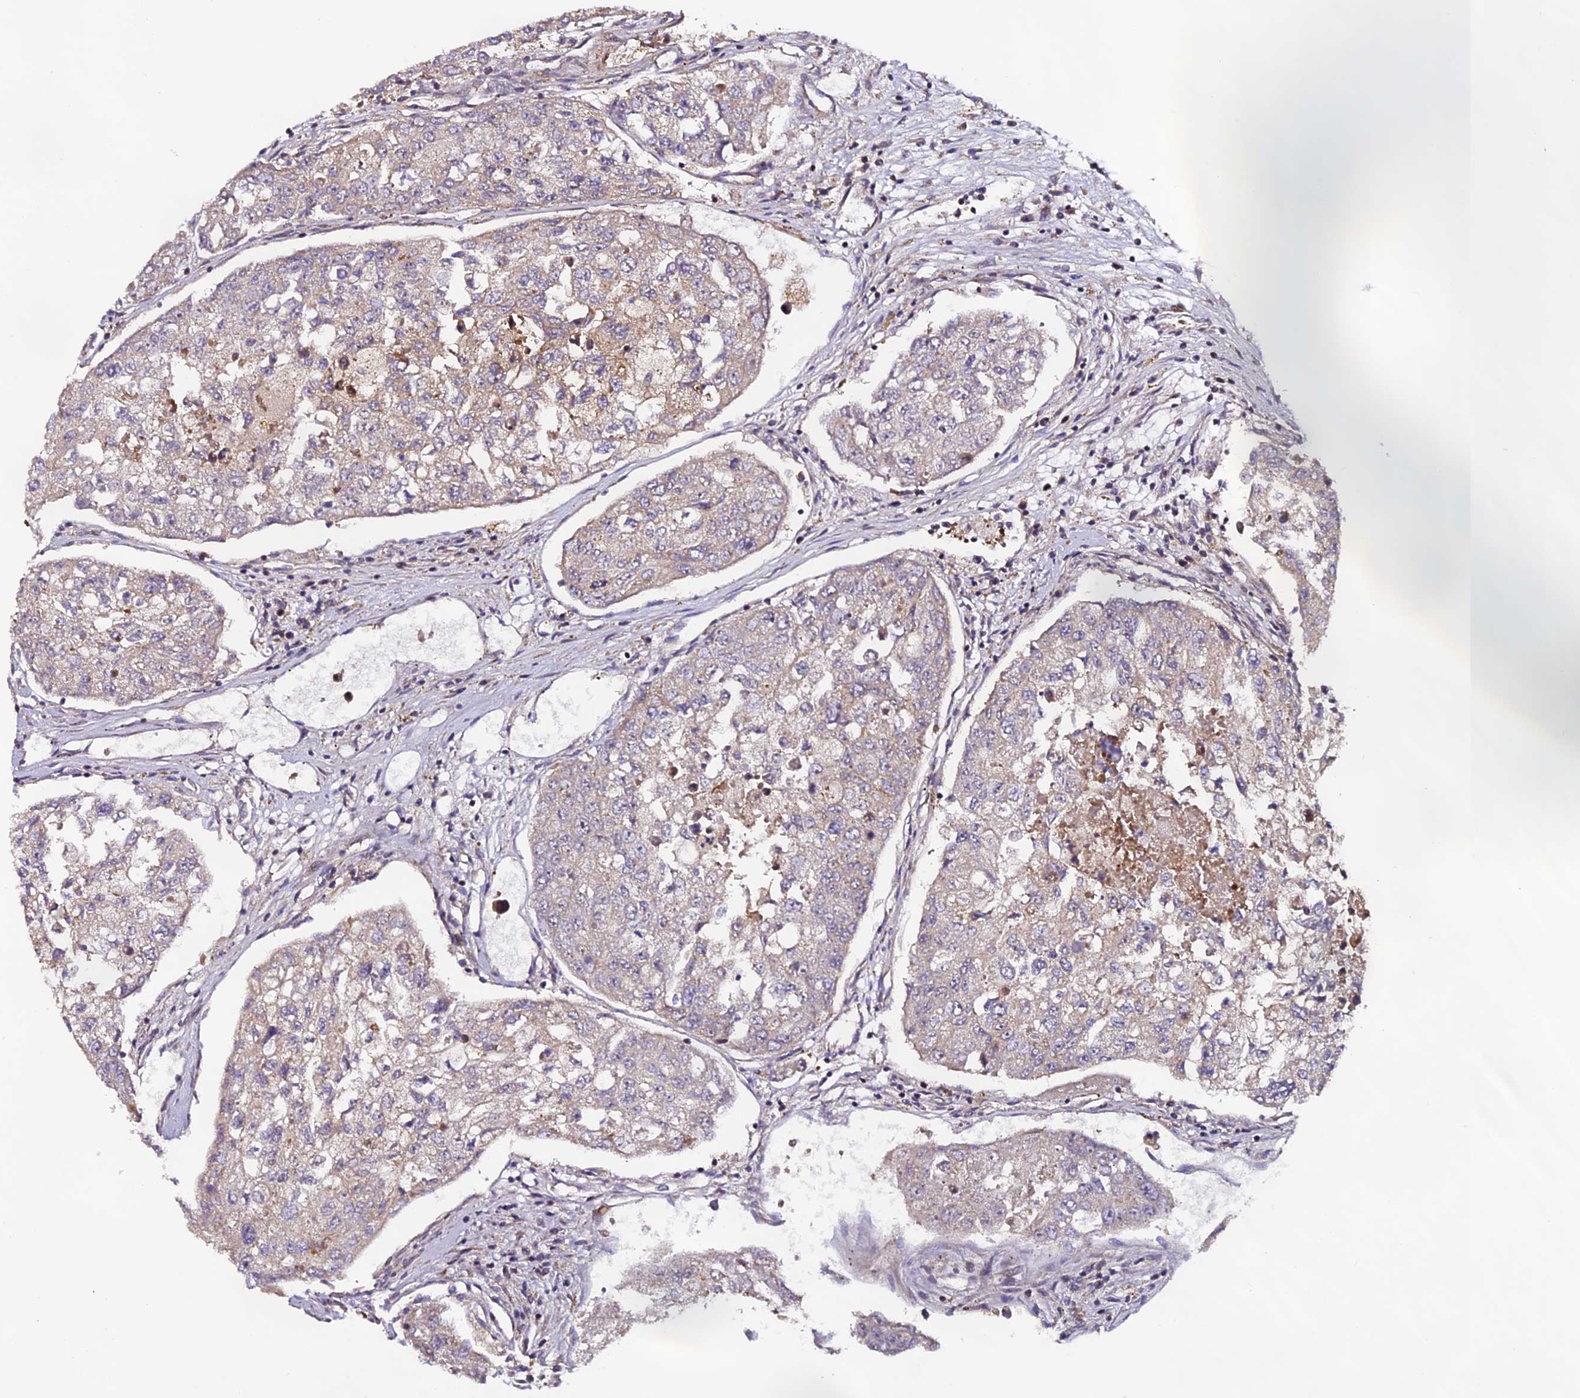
{"staining": {"intensity": "weak", "quantity": "<25%", "location": "cytoplasmic/membranous"}, "tissue": "urothelial cancer", "cell_type": "Tumor cells", "image_type": "cancer", "snomed": [{"axis": "morphology", "description": "Urothelial carcinoma, High grade"}, {"axis": "topography", "description": "Lymph node"}, {"axis": "topography", "description": "Urinary bladder"}], "caption": "Human urothelial carcinoma (high-grade) stained for a protein using immunohistochemistry exhibits no expression in tumor cells.", "gene": "RAB28", "patient": {"sex": "male", "age": 51}}